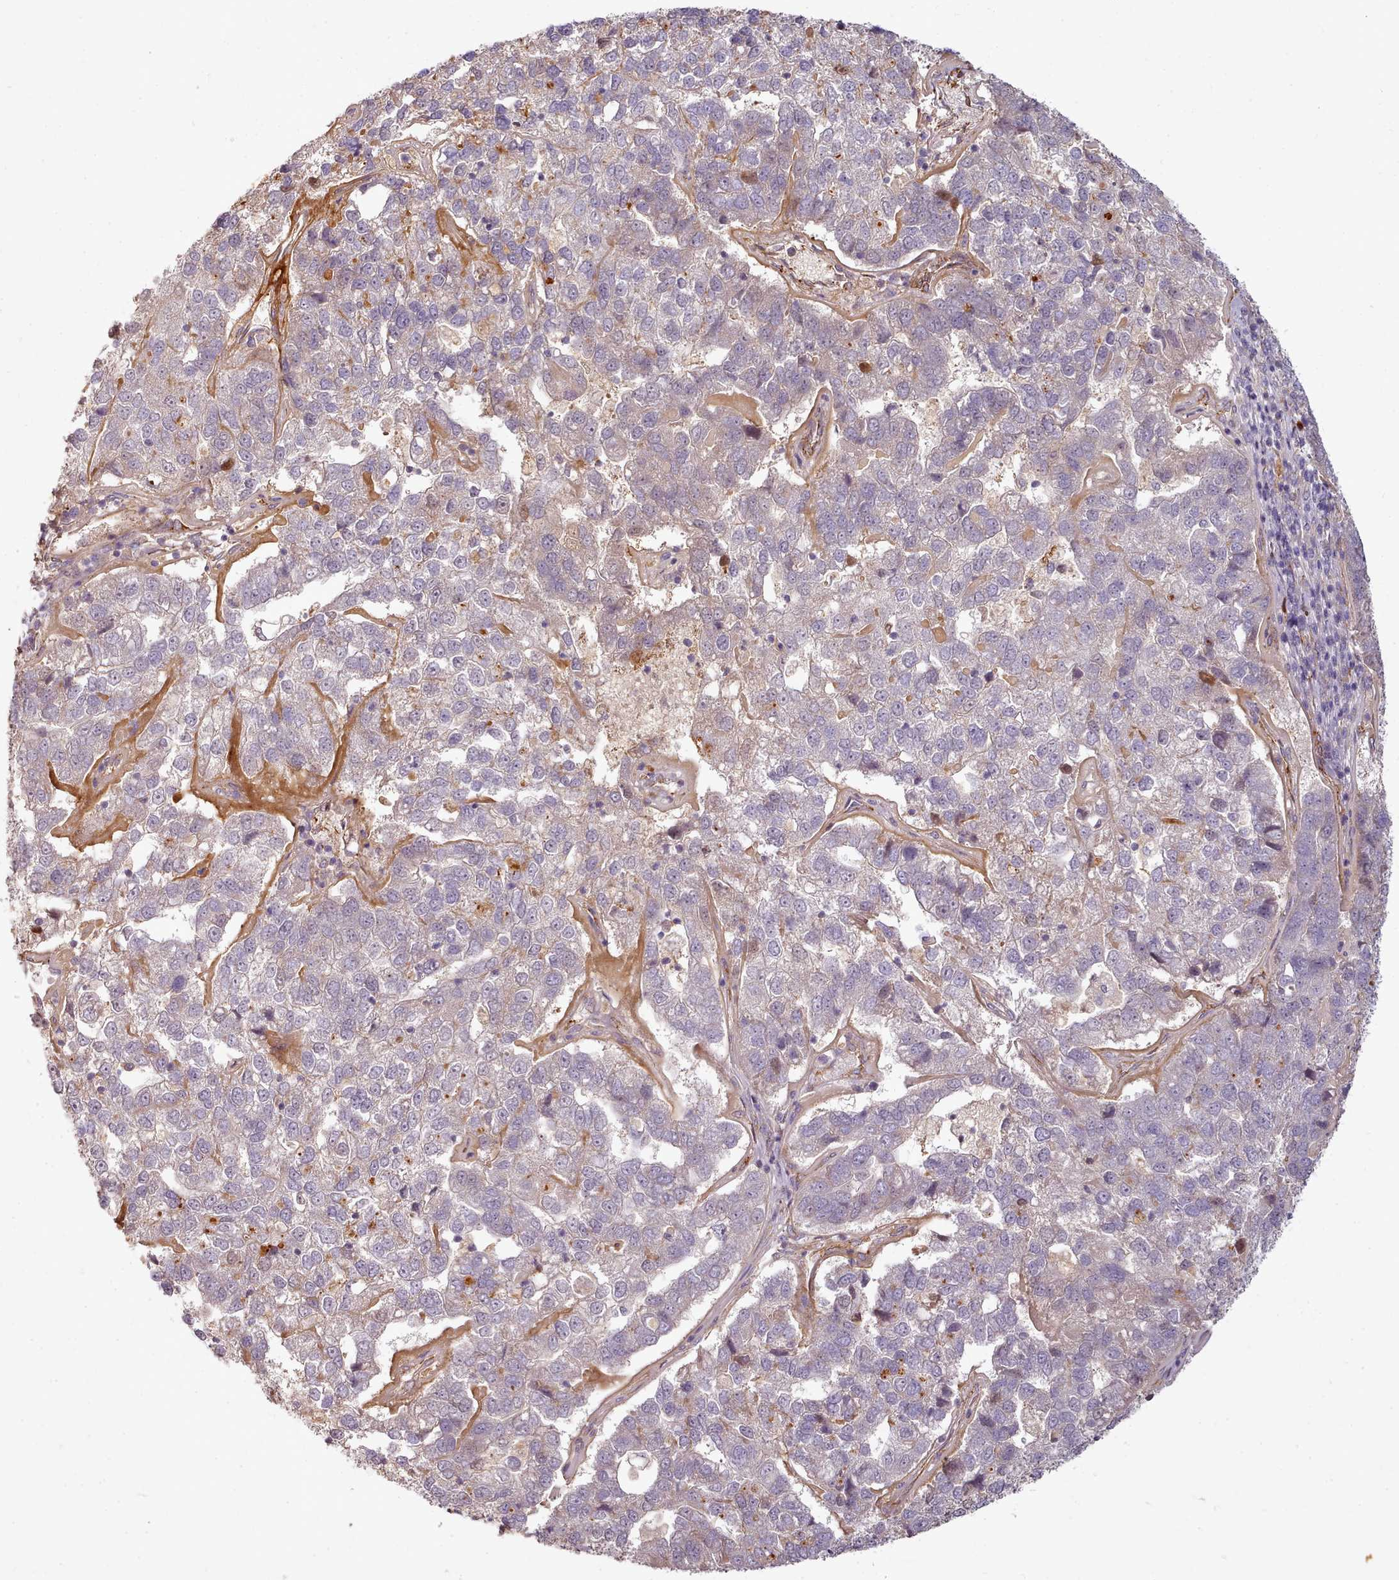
{"staining": {"intensity": "negative", "quantity": "none", "location": "none"}, "tissue": "pancreatic cancer", "cell_type": "Tumor cells", "image_type": "cancer", "snomed": [{"axis": "morphology", "description": "Adenocarcinoma, NOS"}, {"axis": "topography", "description": "Pancreas"}], "caption": "Protein analysis of pancreatic cancer exhibits no significant expression in tumor cells. The staining is performed using DAB (3,3'-diaminobenzidine) brown chromogen with nuclei counter-stained in using hematoxylin.", "gene": "C1QTNF5", "patient": {"sex": "female", "age": 61}}